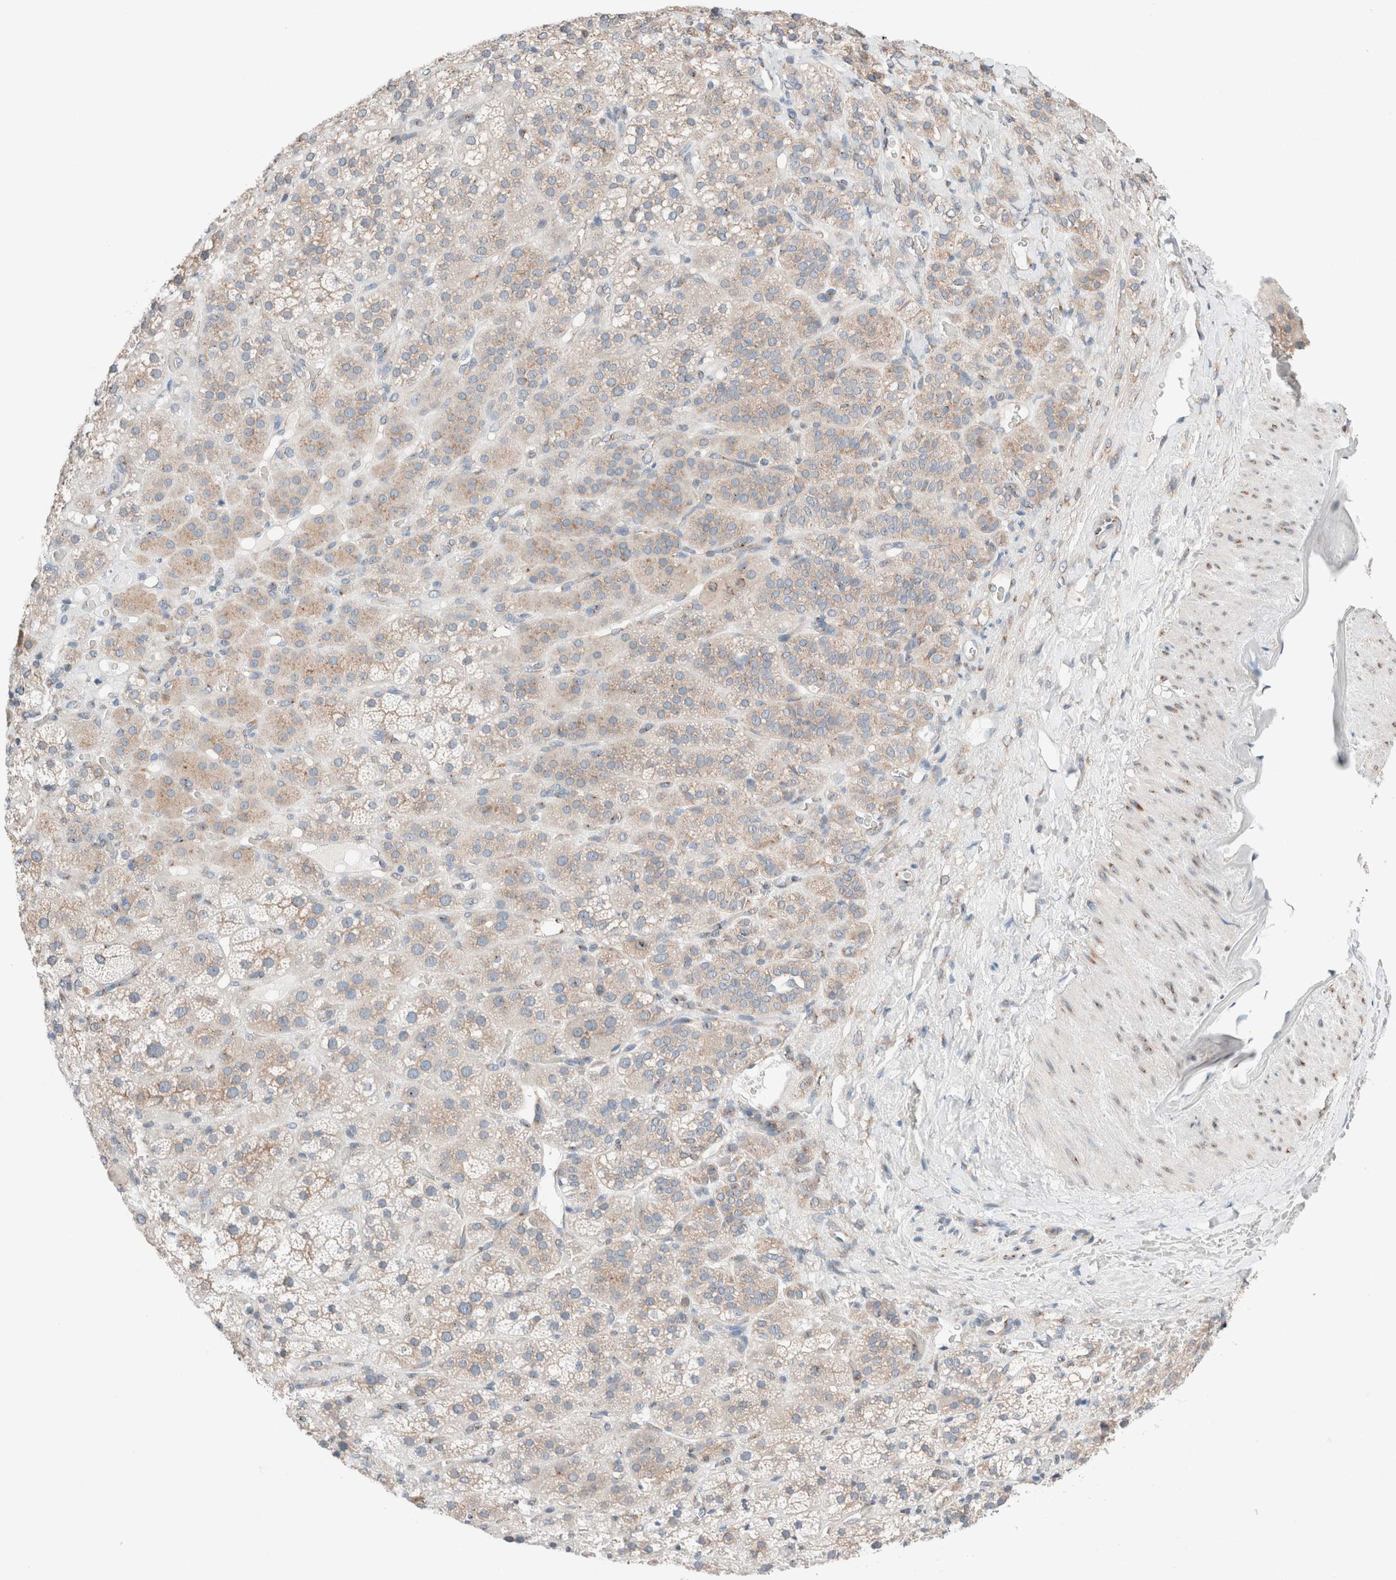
{"staining": {"intensity": "weak", "quantity": "25%-75%", "location": "cytoplasmic/membranous"}, "tissue": "adrenal gland", "cell_type": "Glandular cells", "image_type": "normal", "snomed": [{"axis": "morphology", "description": "Normal tissue, NOS"}, {"axis": "topography", "description": "Adrenal gland"}], "caption": "Protein staining reveals weak cytoplasmic/membranous staining in about 25%-75% of glandular cells in benign adrenal gland.", "gene": "CASC3", "patient": {"sex": "male", "age": 57}}